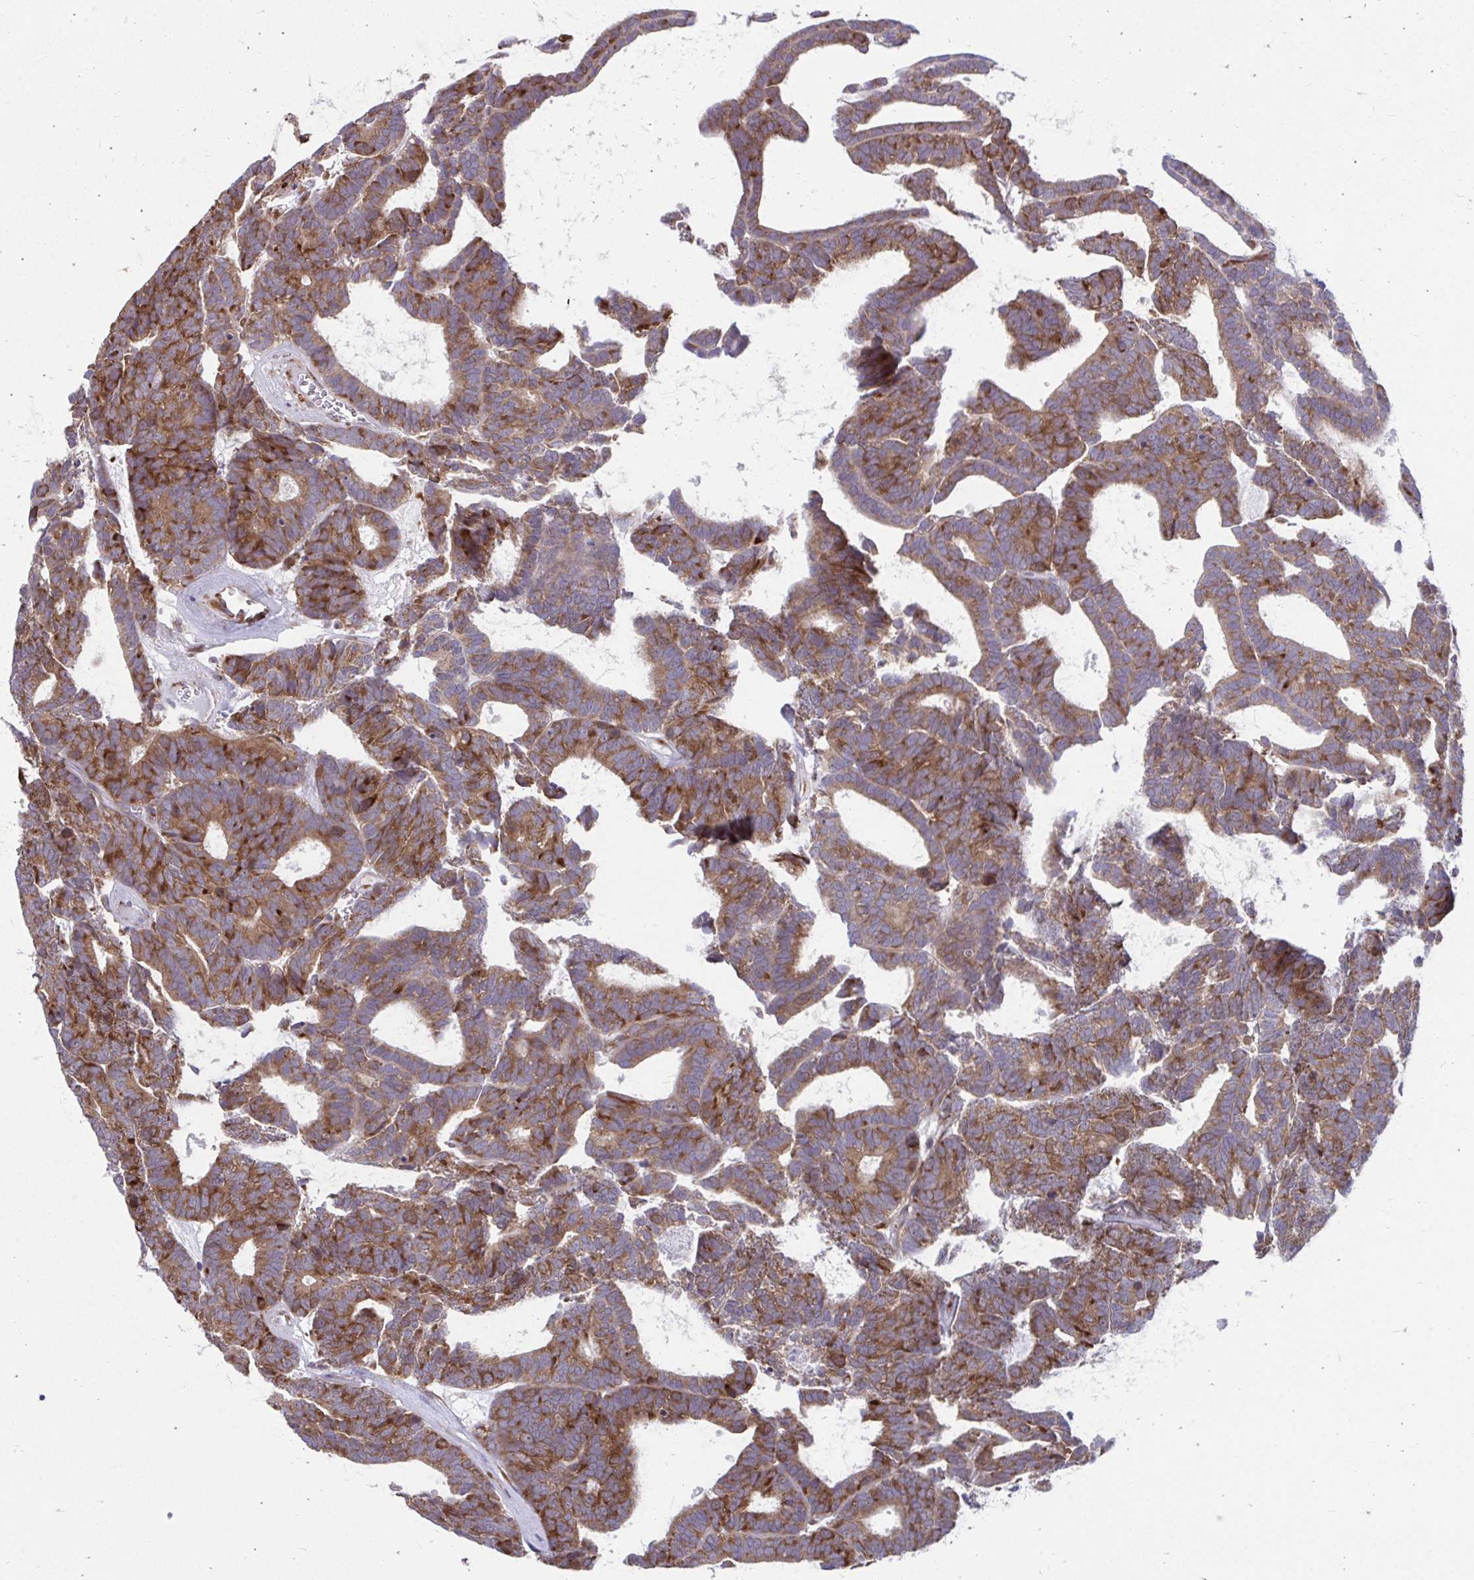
{"staining": {"intensity": "moderate", "quantity": ">75%", "location": "cytoplasmic/membranous"}, "tissue": "head and neck cancer", "cell_type": "Tumor cells", "image_type": "cancer", "snomed": [{"axis": "morphology", "description": "Adenocarcinoma, NOS"}, {"axis": "topography", "description": "Head-Neck"}], "caption": "An image of head and neck adenocarcinoma stained for a protein displays moderate cytoplasmic/membranous brown staining in tumor cells.", "gene": "SELENON", "patient": {"sex": "female", "age": 81}}